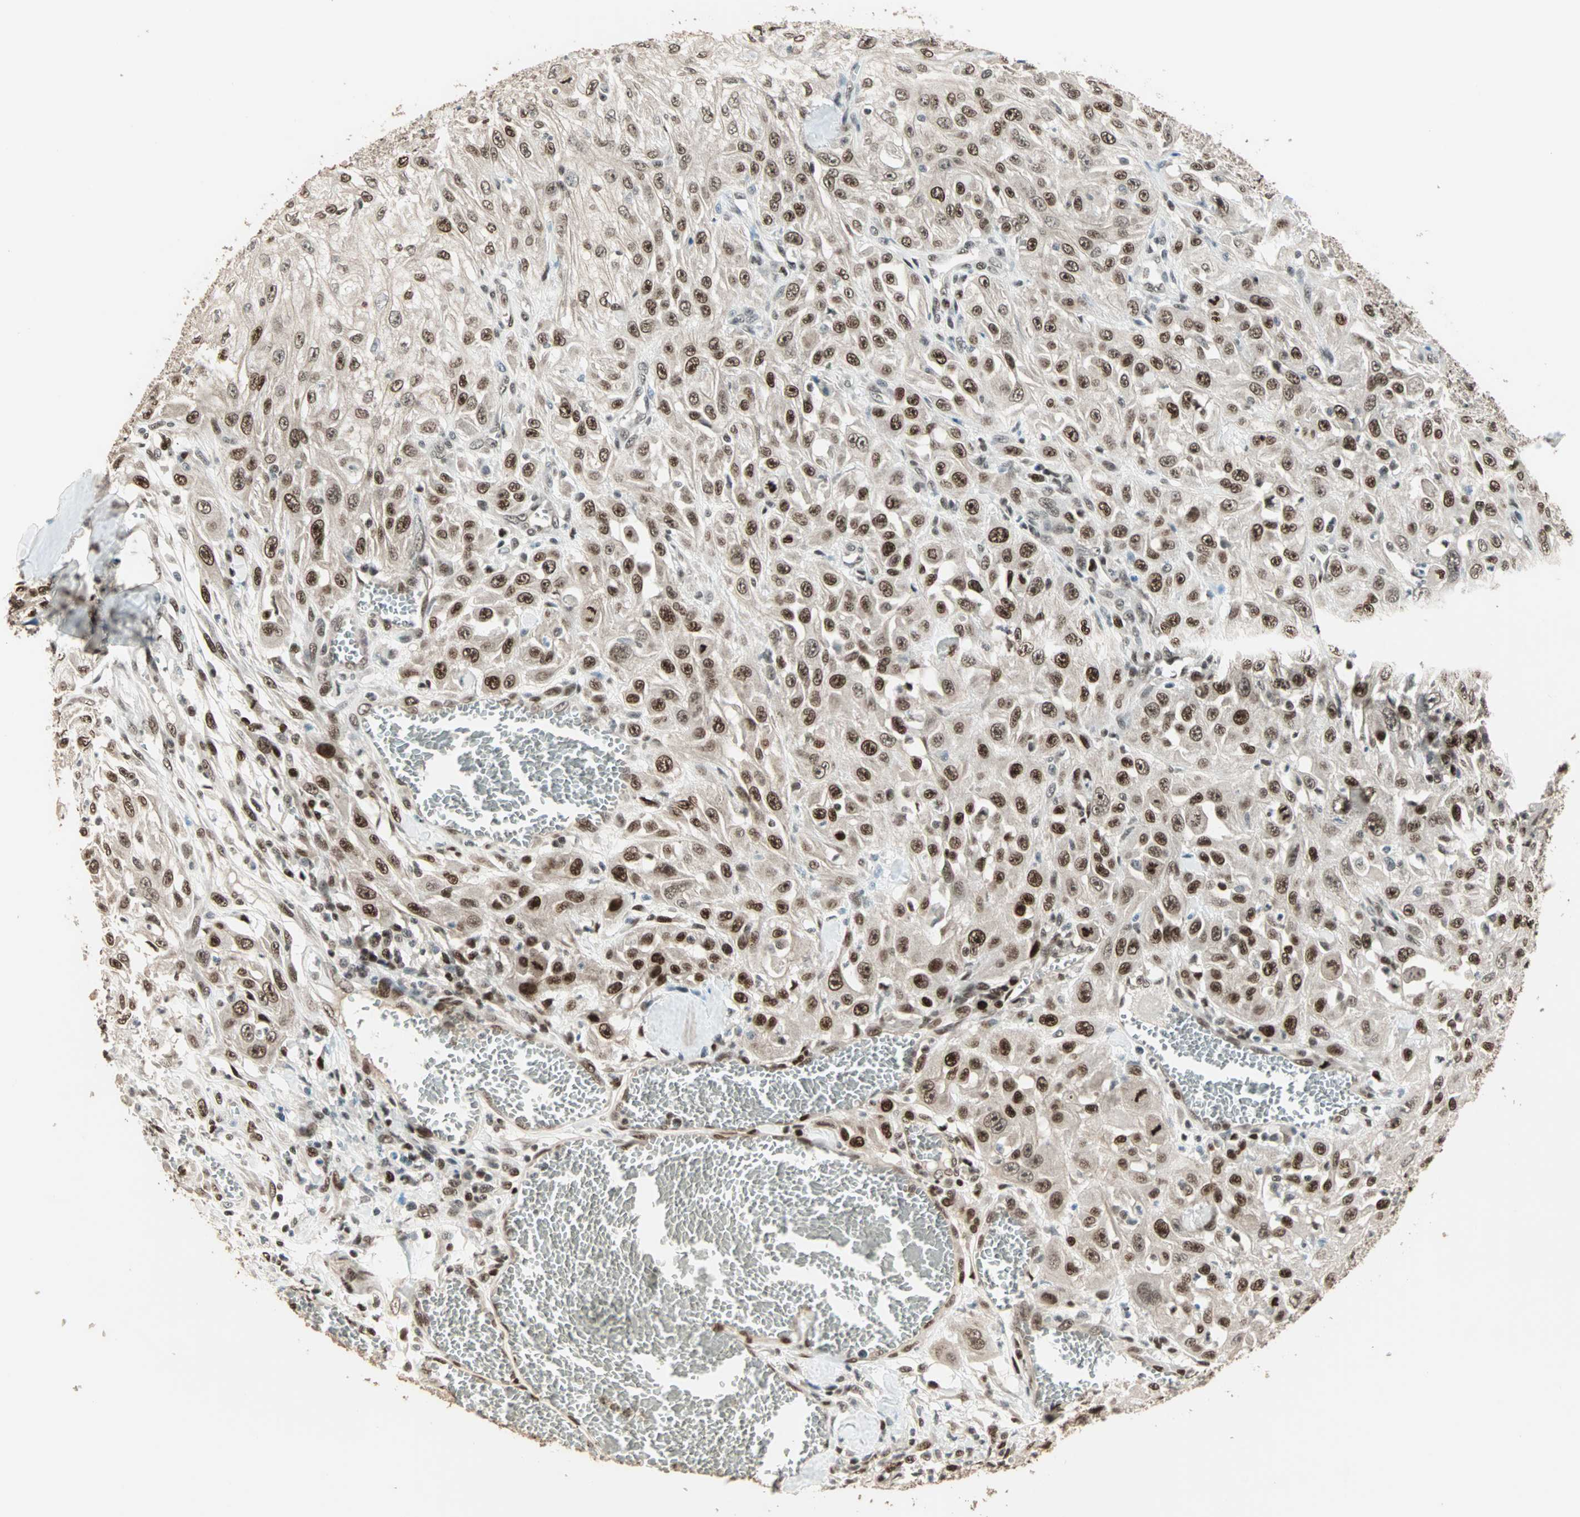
{"staining": {"intensity": "strong", "quantity": ">75%", "location": "nuclear"}, "tissue": "skin cancer", "cell_type": "Tumor cells", "image_type": "cancer", "snomed": [{"axis": "morphology", "description": "Squamous cell carcinoma, NOS"}, {"axis": "morphology", "description": "Squamous cell carcinoma, metastatic, NOS"}, {"axis": "topography", "description": "Skin"}, {"axis": "topography", "description": "Lymph node"}], "caption": "Strong nuclear protein positivity is present in approximately >75% of tumor cells in skin cancer.", "gene": "MDC1", "patient": {"sex": "male", "age": 75}}